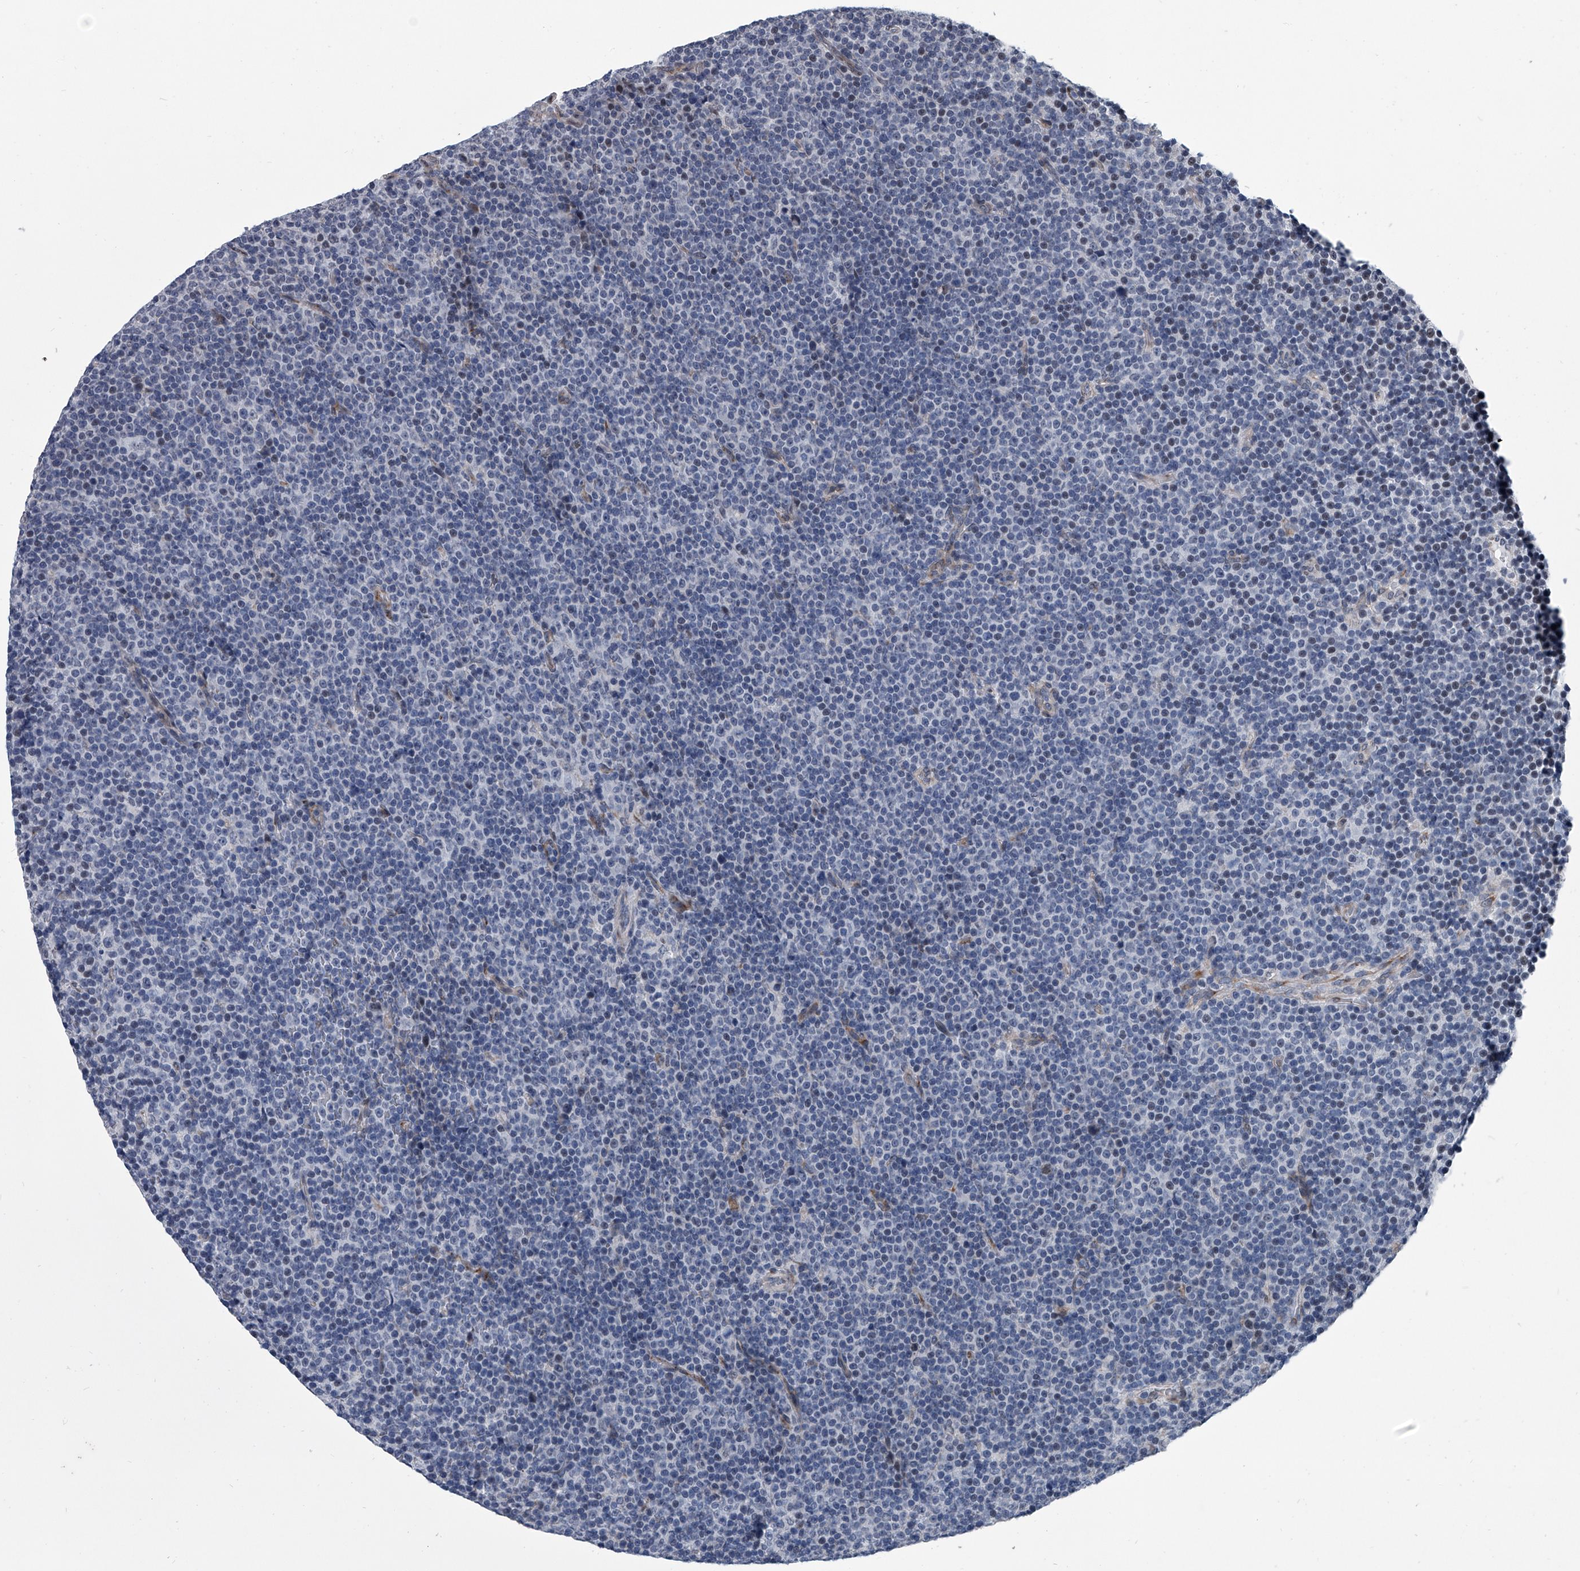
{"staining": {"intensity": "negative", "quantity": "none", "location": "none"}, "tissue": "lymphoma", "cell_type": "Tumor cells", "image_type": "cancer", "snomed": [{"axis": "morphology", "description": "Malignant lymphoma, non-Hodgkin's type, Low grade"}, {"axis": "topography", "description": "Lymph node"}], "caption": "High magnification brightfield microscopy of malignant lymphoma, non-Hodgkin's type (low-grade) stained with DAB (brown) and counterstained with hematoxylin (blue): tumor cells show no significant staining.", "gene": "PPP2R5D", "patient": {"sex": "female", "age": 67}}